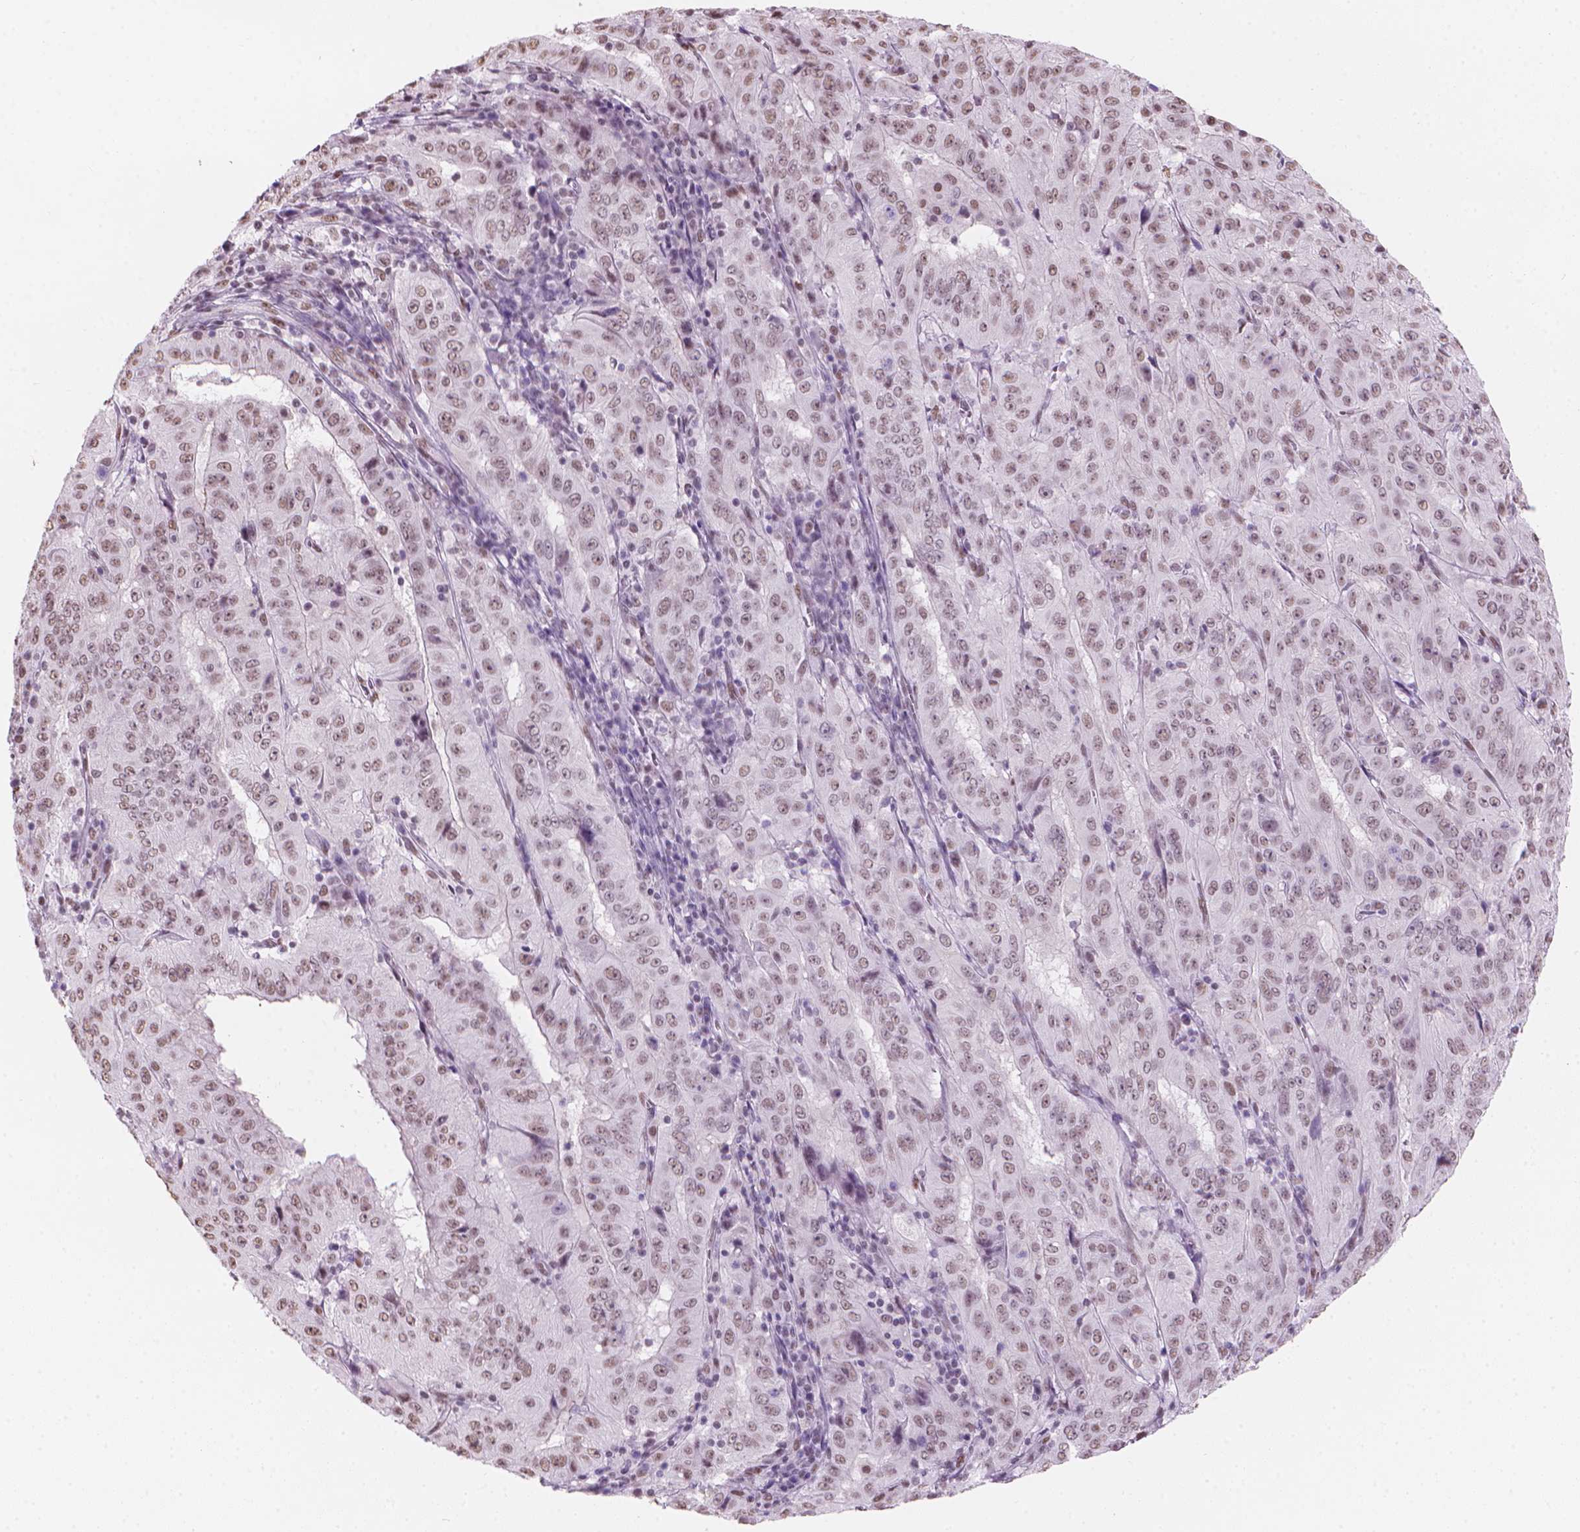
{"staining": {"intensity": "weak", "quantity": ">75%", "location": "nuclear"}, "tissue": "pancreatic cancer", "cell_type": "Tumor cells", "image_type": "cancer", "snomed": [{"axis": "morphology", "description": "Adenocarcinoma, NOS"}, {"axis": "topography", "description": "Pancreas"}], "caption": "Weak nuclear positivity is seen in approximately >75% of tumor cells in pancreatic adenocarcinoma.", "gene": "PIAS2", "patient": {"sex": "male", "age": 63}}